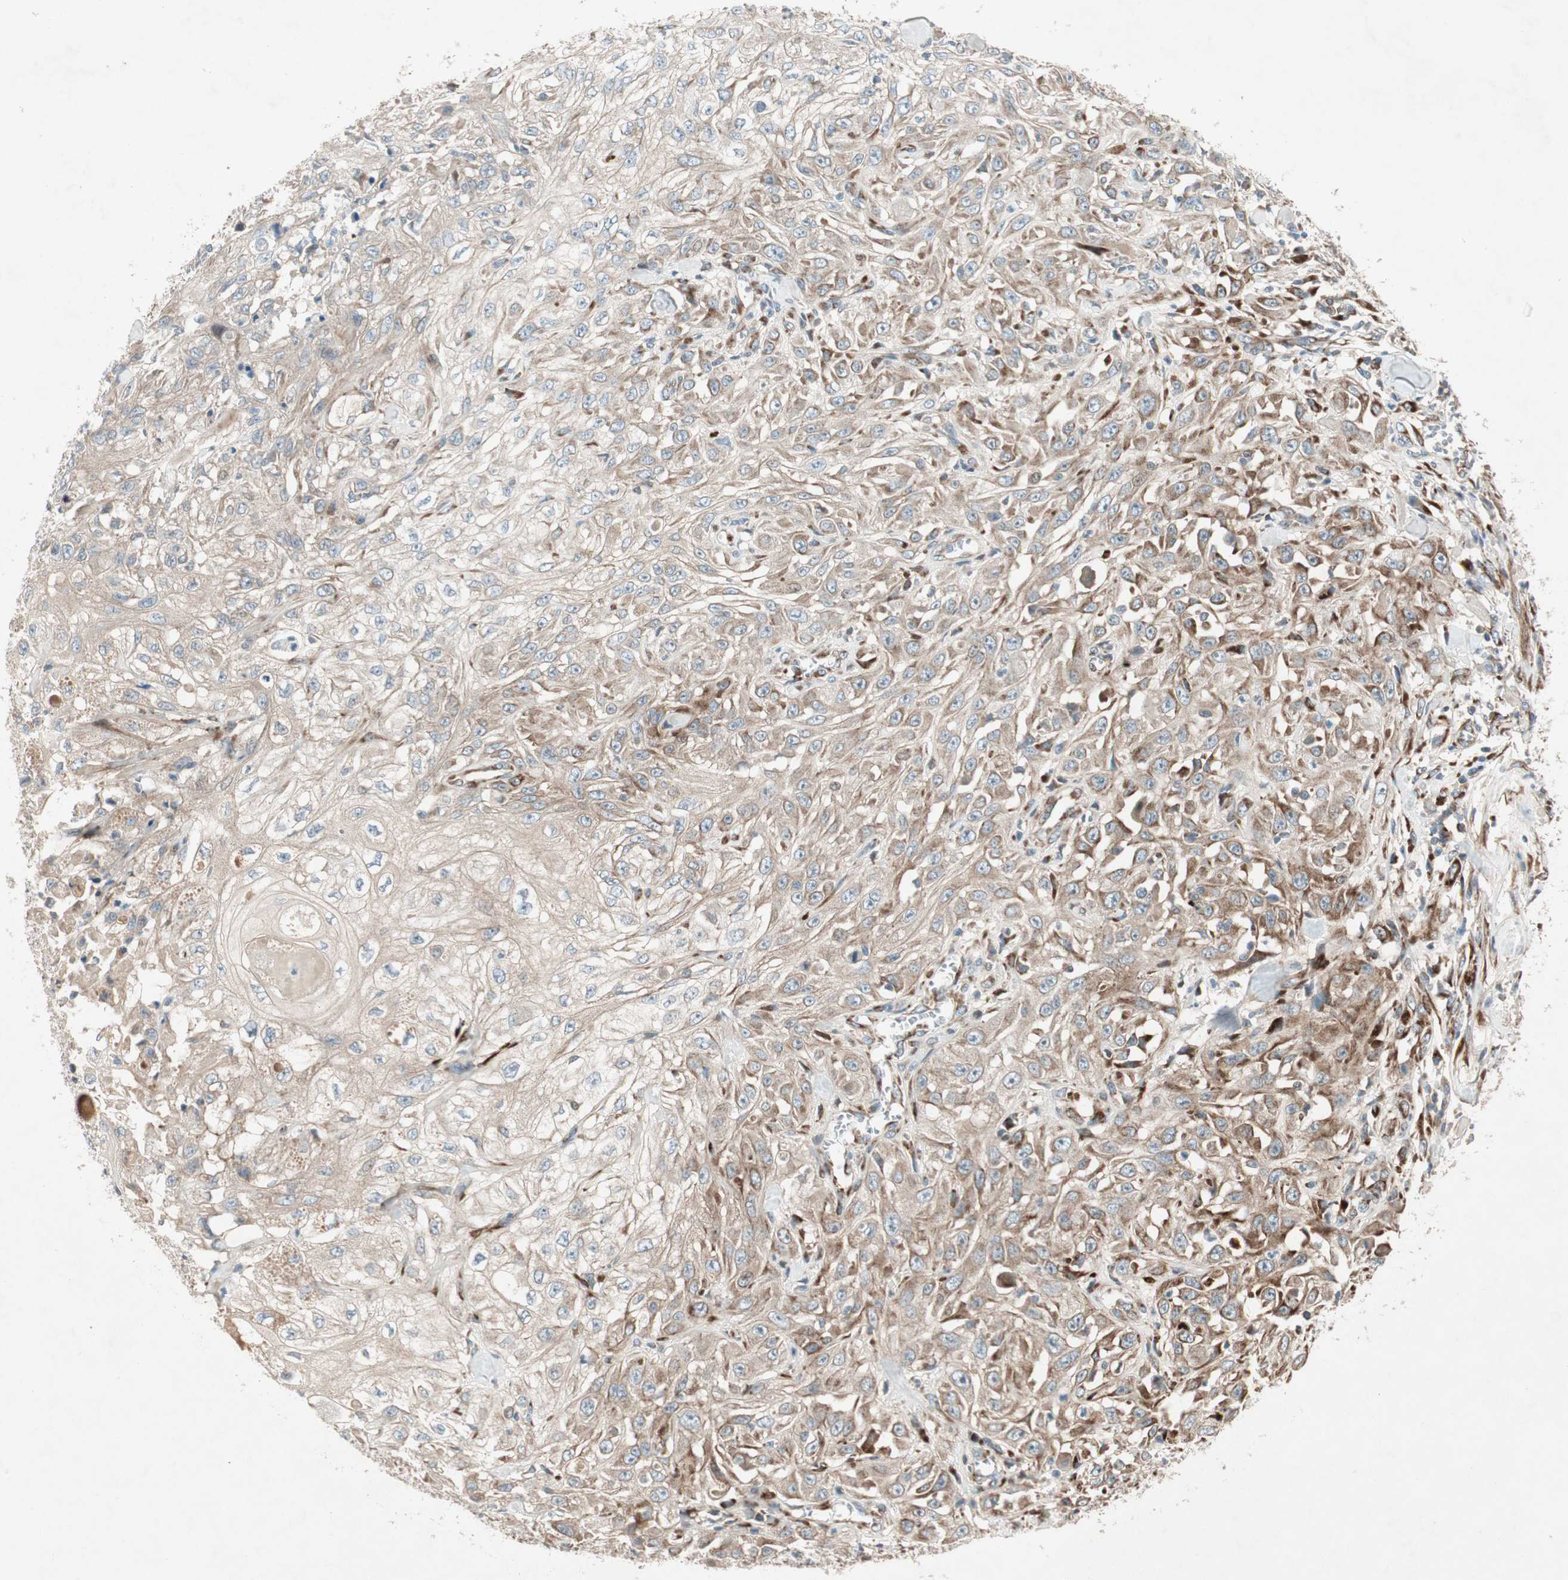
{"staining": {"intensity": "strong", "quantity": ">75%", "location": "cytoplasmic/membranous"}, "tissue": "skin cancer", "cell_type": "Tumor cells", "image_type": "cancer", "snomed": [{"axis": "morphology", "description": "Squamous cell carcinoma, NOS"}, {"axis": "morphology", "description": "Squamous cell carcinoma, metastatic, NOS"}, {"axis": "topography", "description": "Skin"}, {"axis": "topography", "description": "Lymph node"}], "caption": "DAB immunohistochemical staining of human skin cancer exhibits strong cytoplasmic/membranous protein staining in approximately >75% of tumor cells.", "gene": "APOO", "patient": {"sex": "male", "age": 75}}